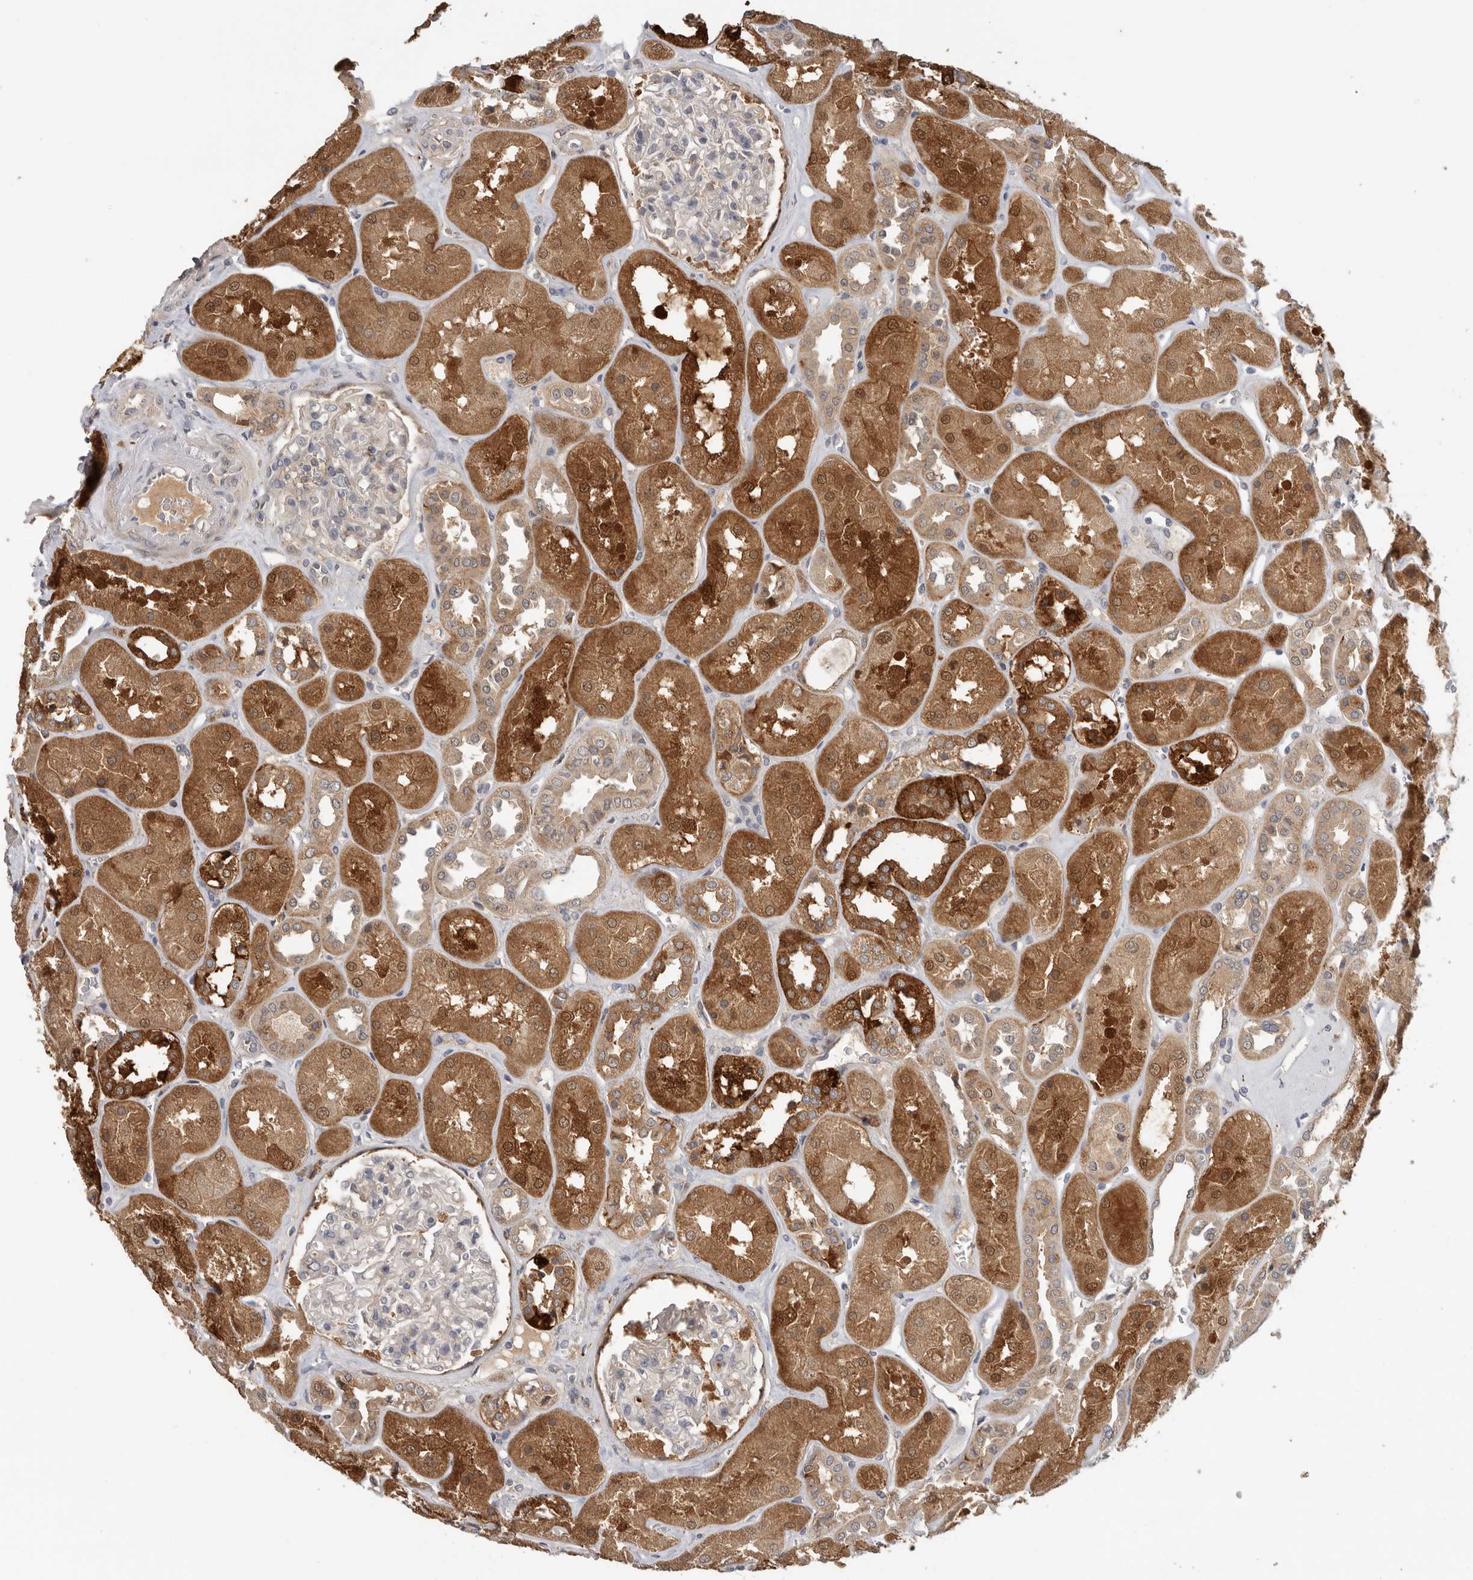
{"staining": {"intensity": "moderate", "quantity": "<25%", "location": "cytoplasmic/membranous"}, "tissue": "kidney", "cell_type": "Cells in glomeruli", "image_type": "normal", "snomed": [{"axis": "morphology", "description": "Normal tissue, NOS"}, {"axis": "topography", "description": "Kidney"}], "caption": "Immunohistochemical staining of unremarkable kidney exhibits moderate cytoplasmic/membranous protein positivity in approximately <25% of cells in glomeruli. Immunohistochemistry stains the protein of interest in brown and the nuclei are stained blue.", "gene": "TFRC", "patient": {"sex": "male", "age": 70}}